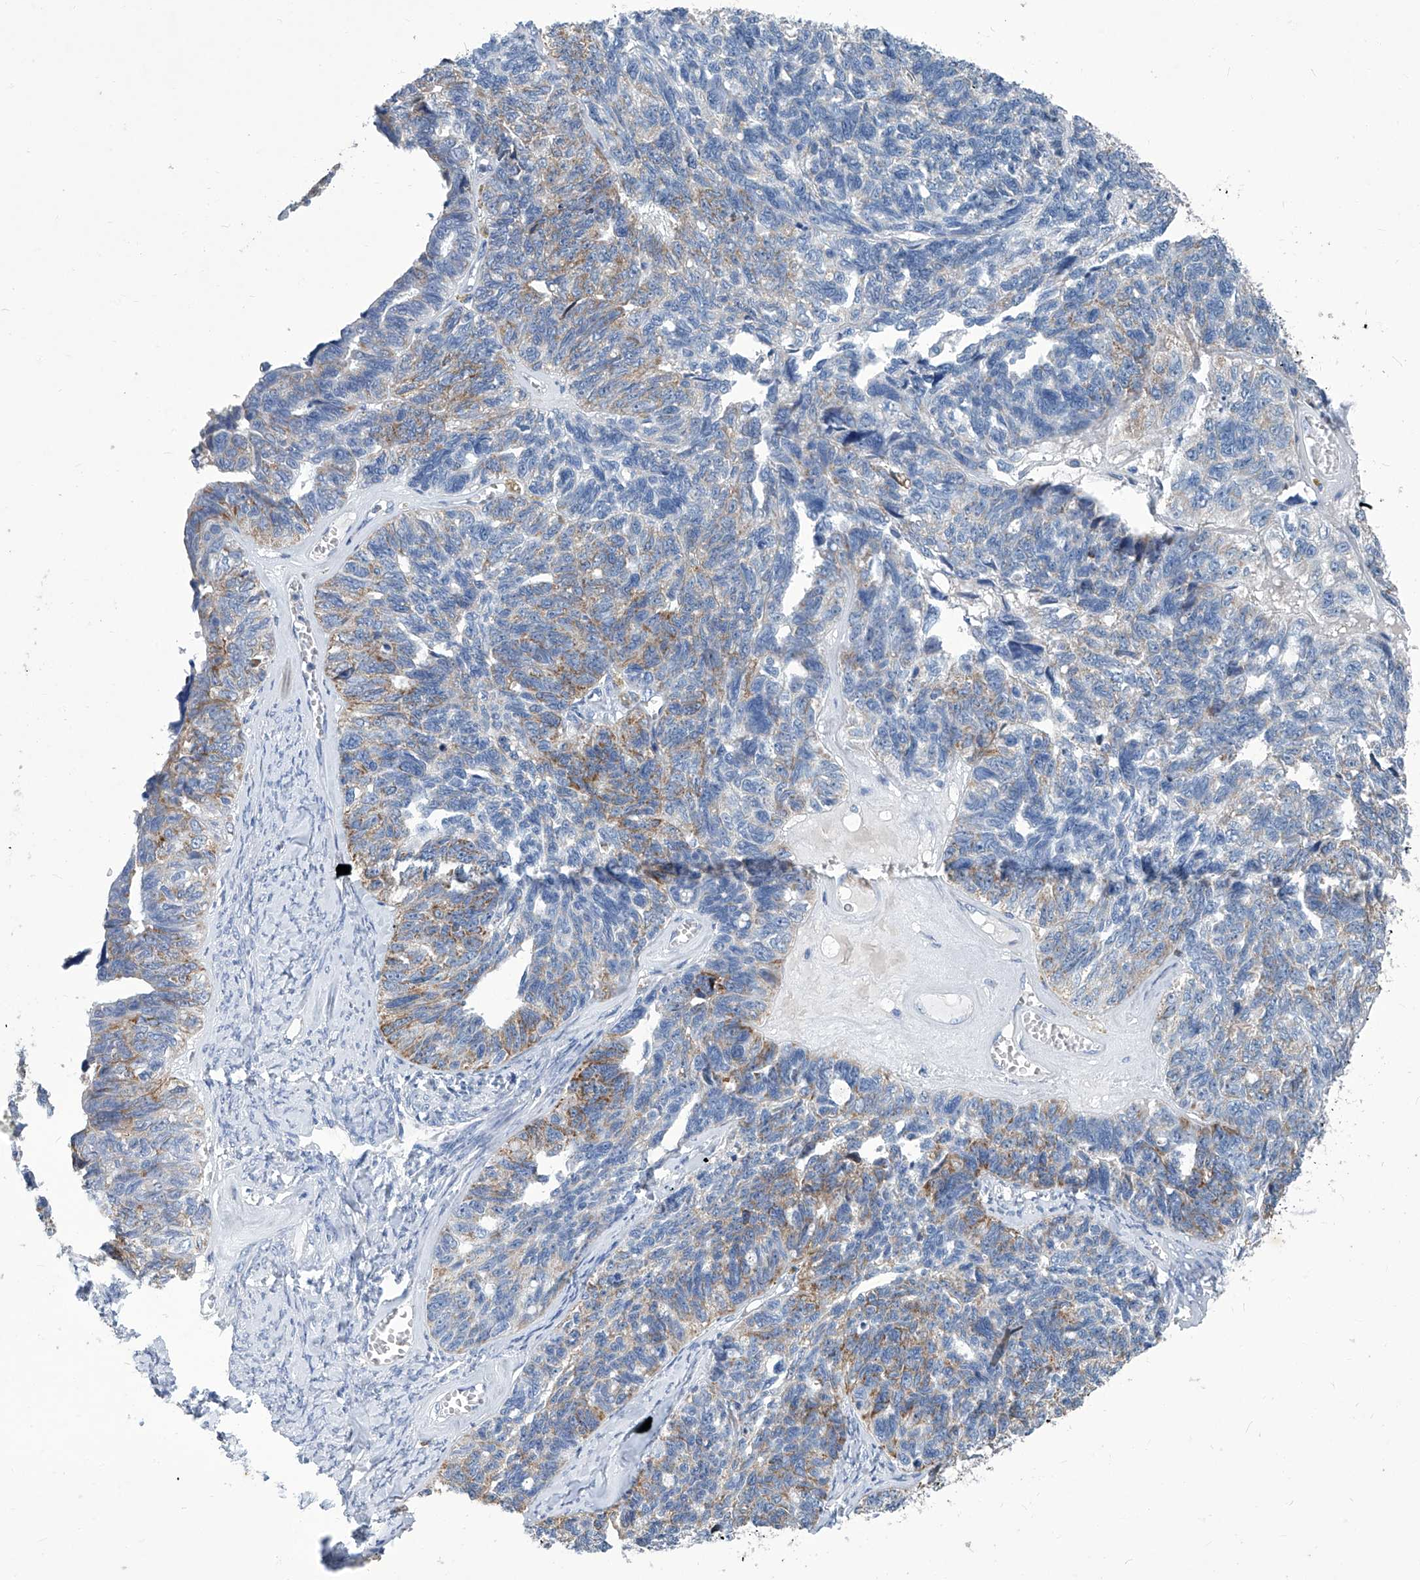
{"staining": {"intensity": "moderate", "quantity": "25%-75%", "location": "cytoplasmic/membranous"}, "tissue": "ovarian cancer", "cell_type": "Tumor cells", "image_type": "cancer", "snomed": [{"axis": "morphology", "description": "Cystadenocarcinoma, serous, NOS"}, {"axis": "topography", "description": "Ovary"}], "caption": "Ovarian serous cystadenocarcinoma stained for a protein reveals moderate cytoplasmic/membranous positivity in tumor cells. (Brightfield microscopy of DAB IHC at high magnification).", "gene": "MTARC1", "patient": {"sex": "female", "age": 79}}